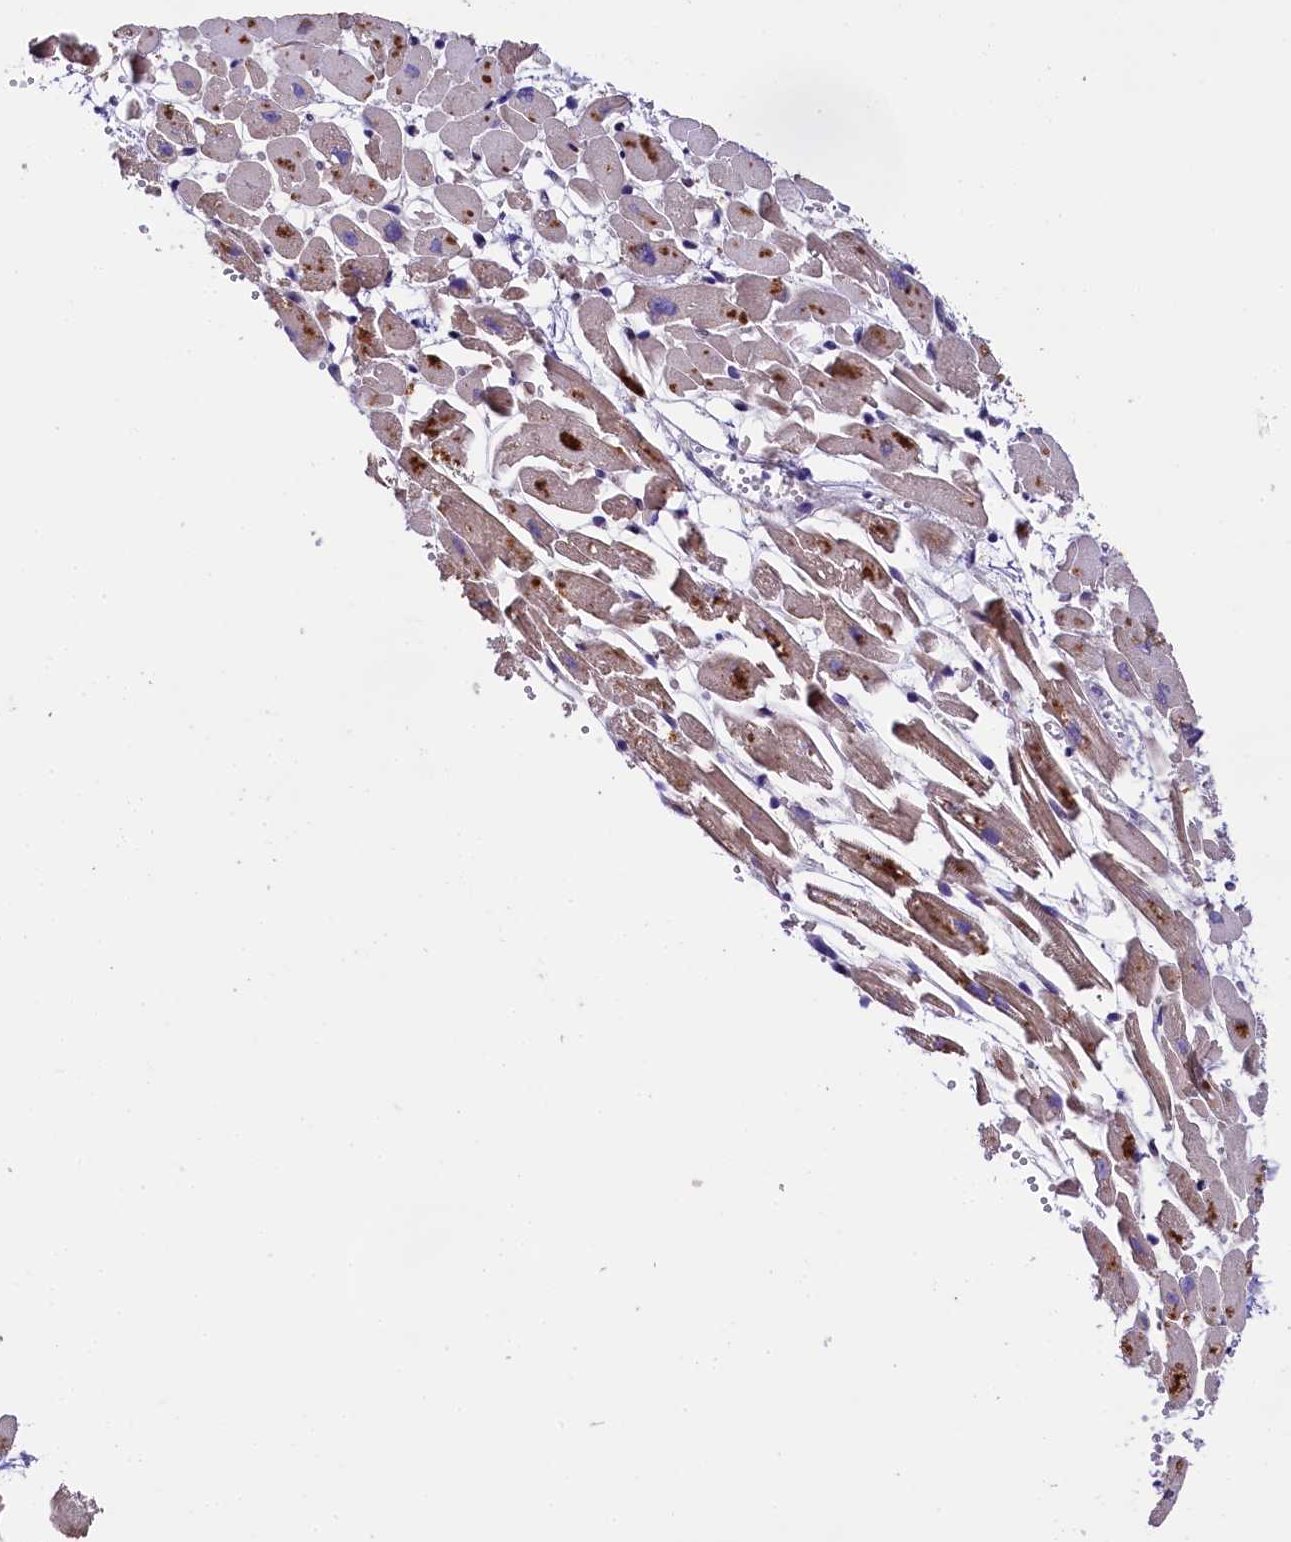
{"staining": {"intensity": "moderate", "quantity": "<25%", "location": "cytoplasmic/membranous"}, "tissue": "heart muscle", "cell_type": "Cardiomyocytes", "image_type": "normal", "snomed": [{"axis": "morphology", "description": "Normal tissue, NOS"}, {"axis": "topography", "description": "Heart"}], "caption": "Cardiomyocytes display low levels of moderate cytoplasmic/membranous staining in approximately <25% of cells in unremarkable heart muscle. (Stains: DAB (3,3'-diaminobenzidine) in brown, nuclei in blue, Microscopy: brightfield microscopy at high magnification).", "gene": "SP4", "patient": {"sex": "female", "age": 64}}